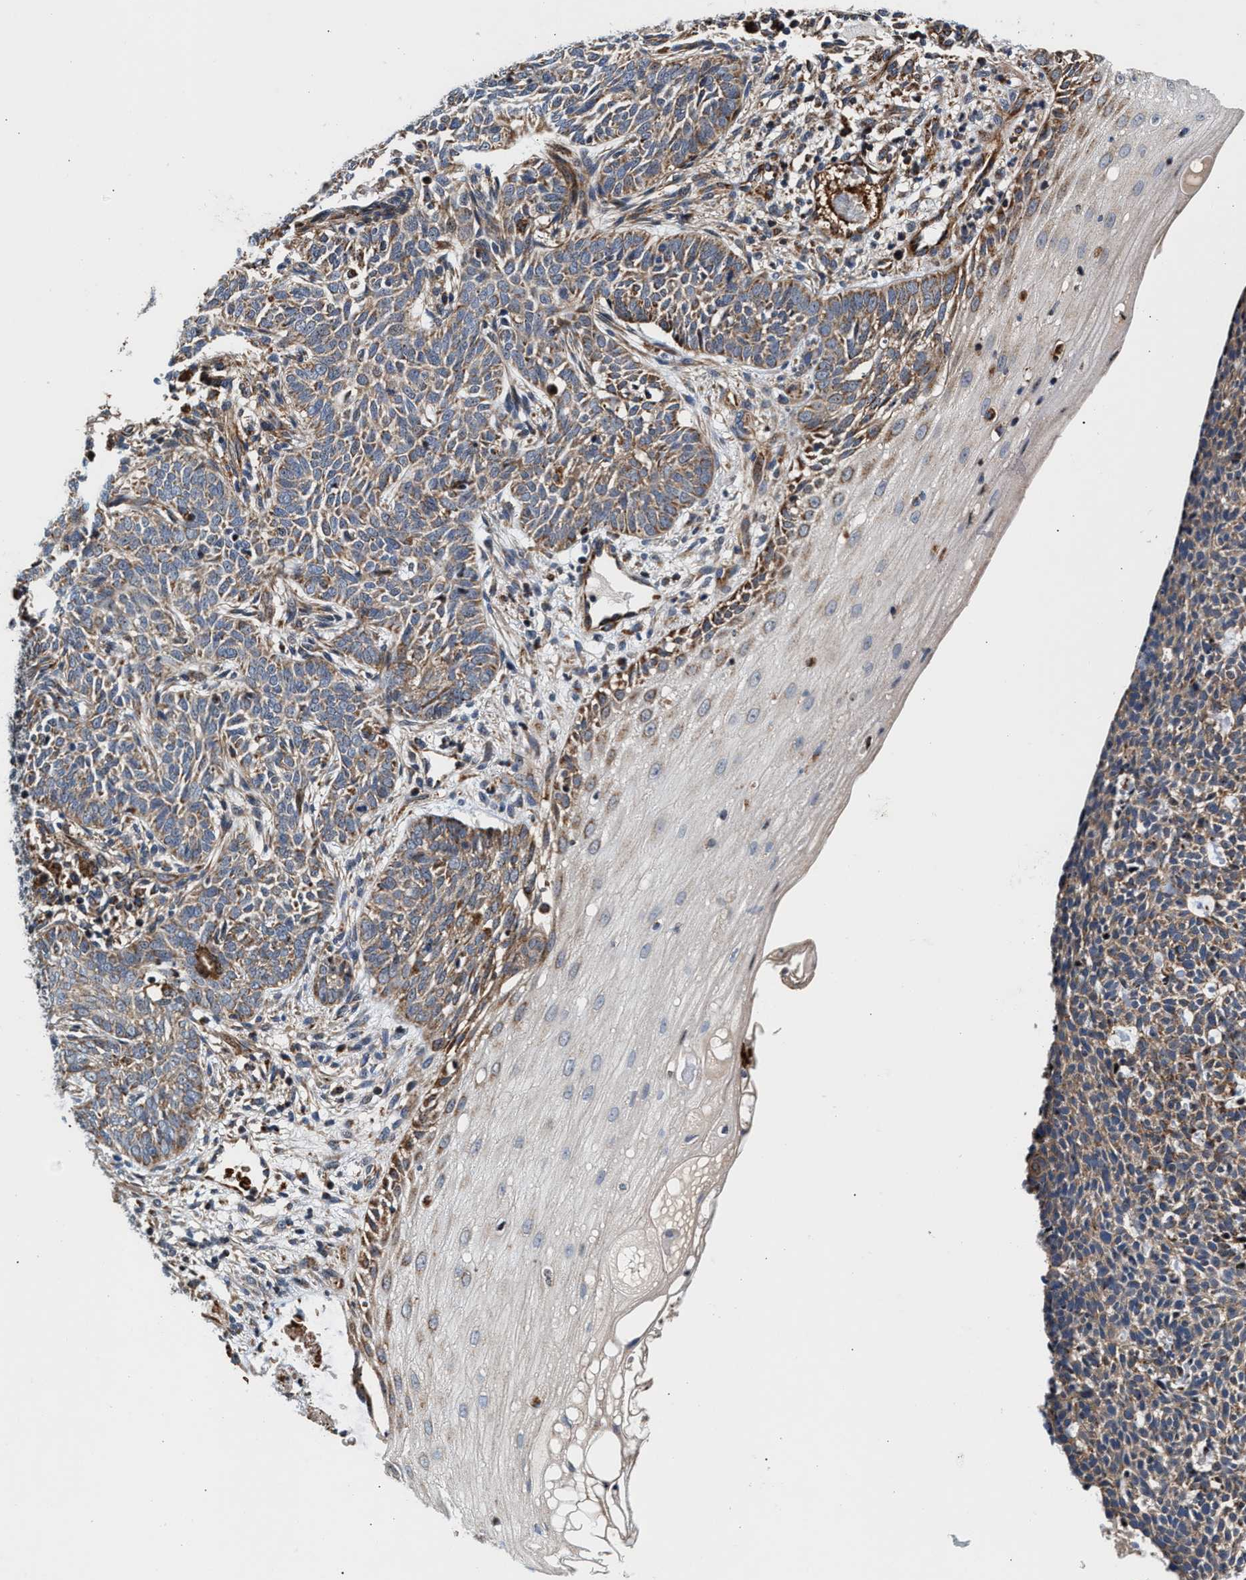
{"staining": {"intensity": "weak", "quantity": ">75%", "location": "cytoplasmic/membranous"}, "tissue": "skin cancer", "cell_type": "Tumor cells", "image_type": "cancer", "snomed": [{"axis": "morphology", "description": "Basal cell carcinoma"}, {"axis": "topography", "description": "Skin"}], "caption": "Immunohistochemistry (IHC) (DAB) staining of human skin cancer displays weak cytoplasmic/membranous protein staining in approximately >75% of tumor cells.", "gene": "SGK1", "patient": {"sex": "male", "age": 87}}